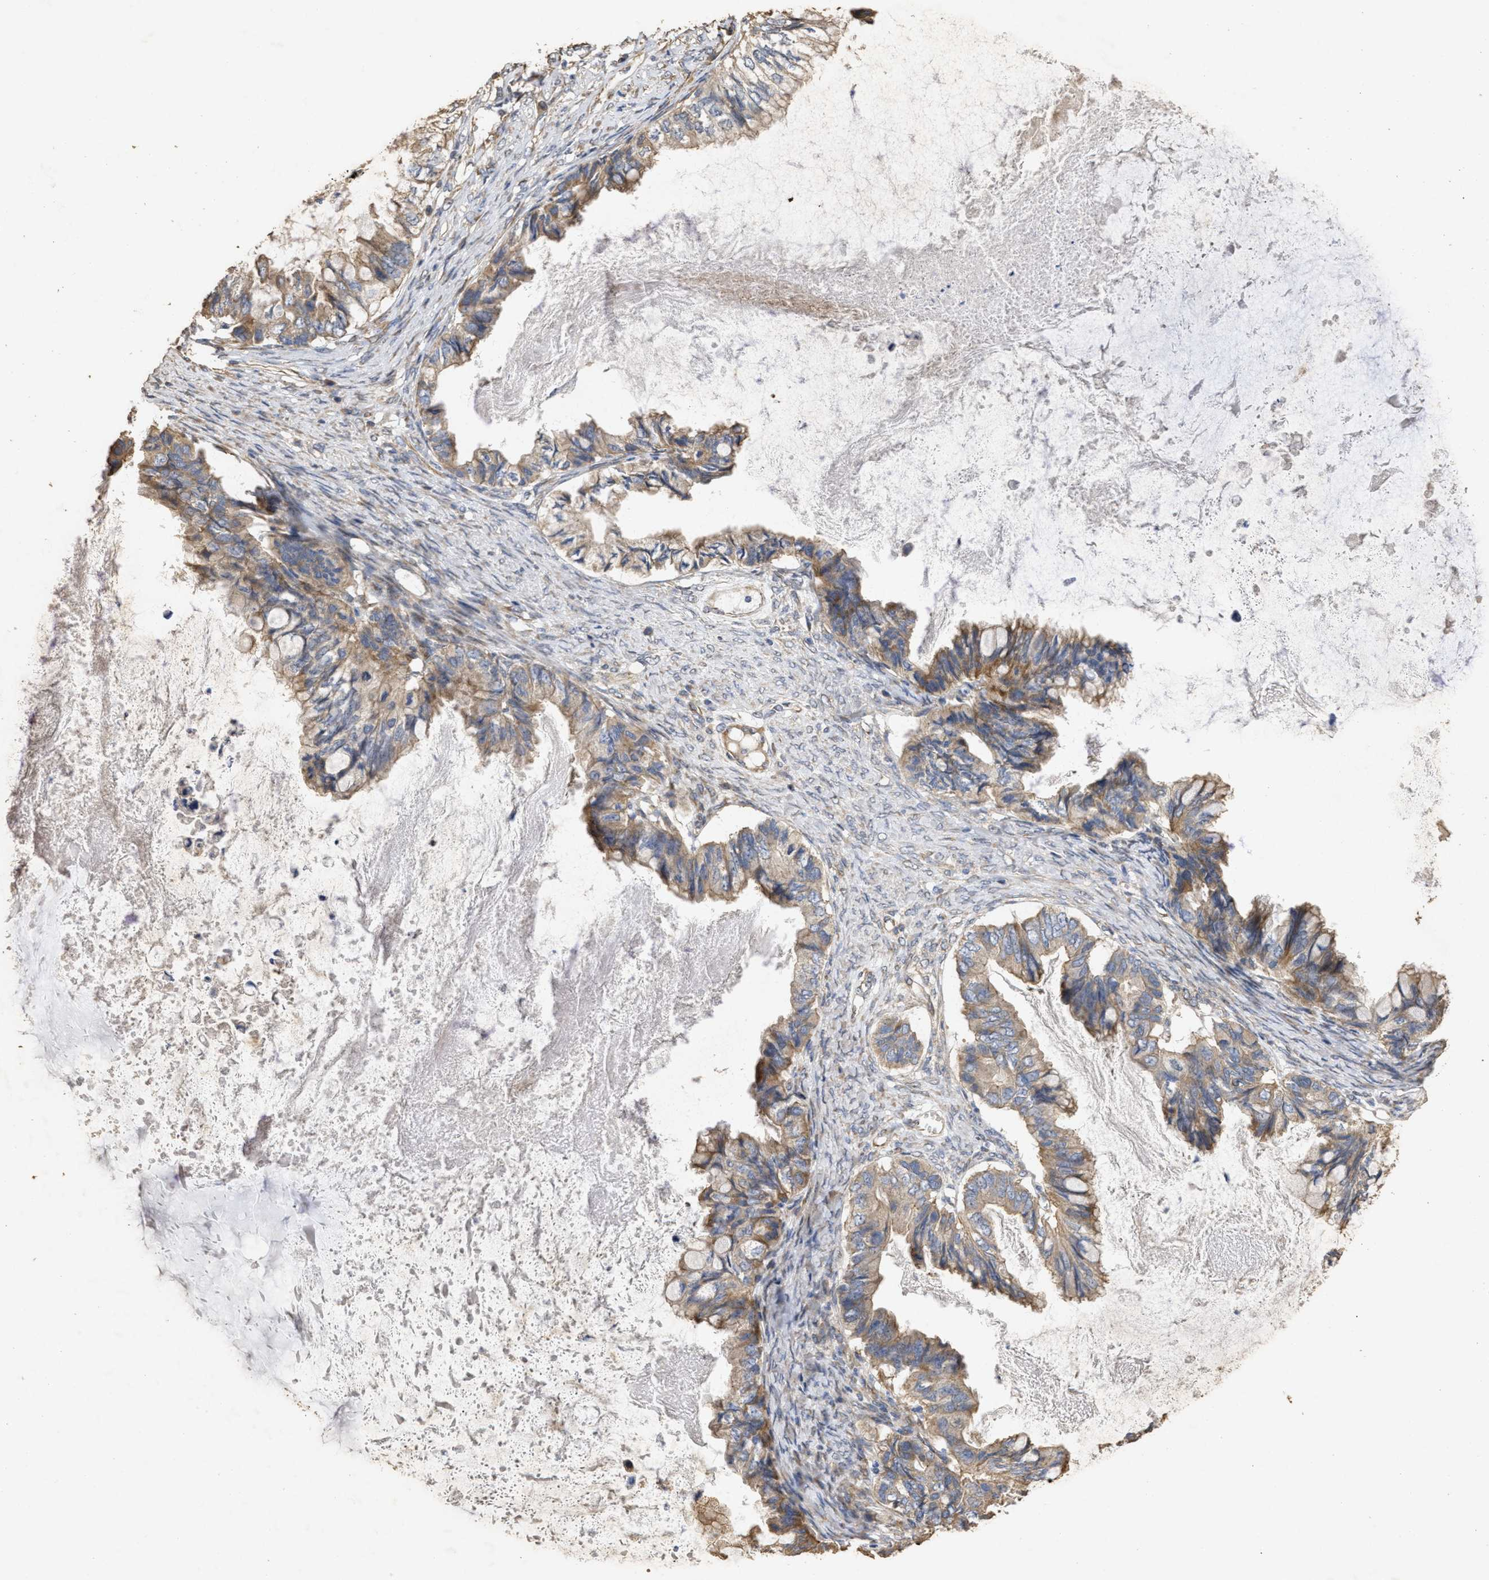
{"staining": {"intensity": "moderate", "quantity": ">75%", "location": "cytoplasmic/membranous"}, "tissue": "ovarian cancer", "cell_type": "Tumor cells", "image_type": "cancer", "snomed": [{"axis": "morphology", "description": "Cystadenocarcinoma, mucinous, NOS"}, {"axis": "topography", "description": "Ovary"}], "caption": "Ovarian cancer stained with a brown dye exhibits moderate cytoplasmic/membranous positive expression in approximately >75% of tumor cells.", "gene": "NAV1", "patient": {"sex": "female", "age": 80}}